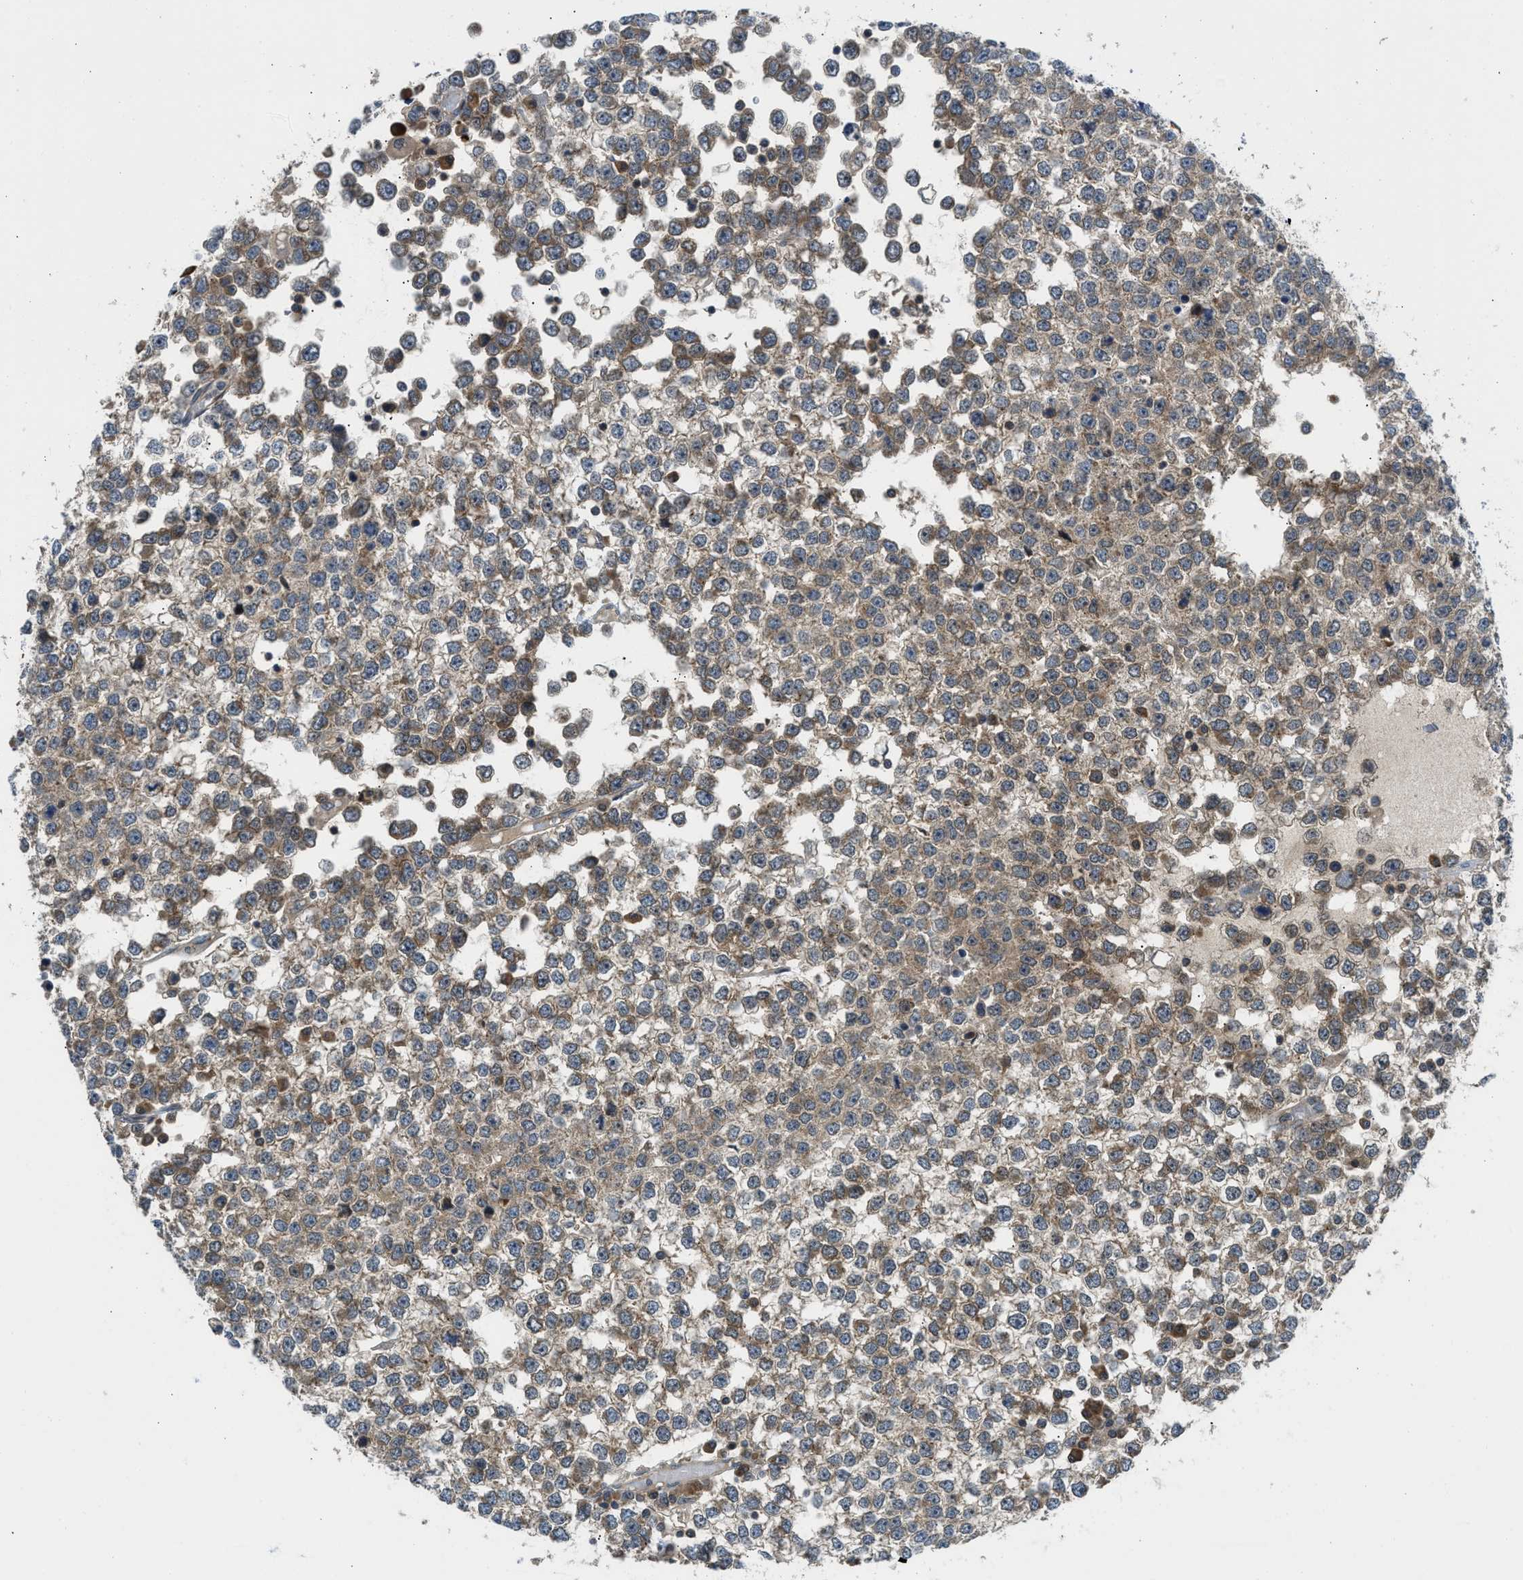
{"staining": {"intensity": "moderate", "quantity": ">75%", "location": "cytoplasmic/membranous"}, "tissue": "testis cancer", "cell_type": "Tumor cells", "image_type": "cancer", "snomed": [{"axis": "morphology", "description": "Seminoma, NOS"}, {"axis": "topography", "description": "Testis"}], "caption": "IHC photomicrograph of testis cancer stained for a protein (brown), which exhibits medium levels of moderate cytoplasmic/membranous positivity in approximately >75% of tumor cells.", "gene": "SESN2", "patient": {"sex": "male", "age": 65}}